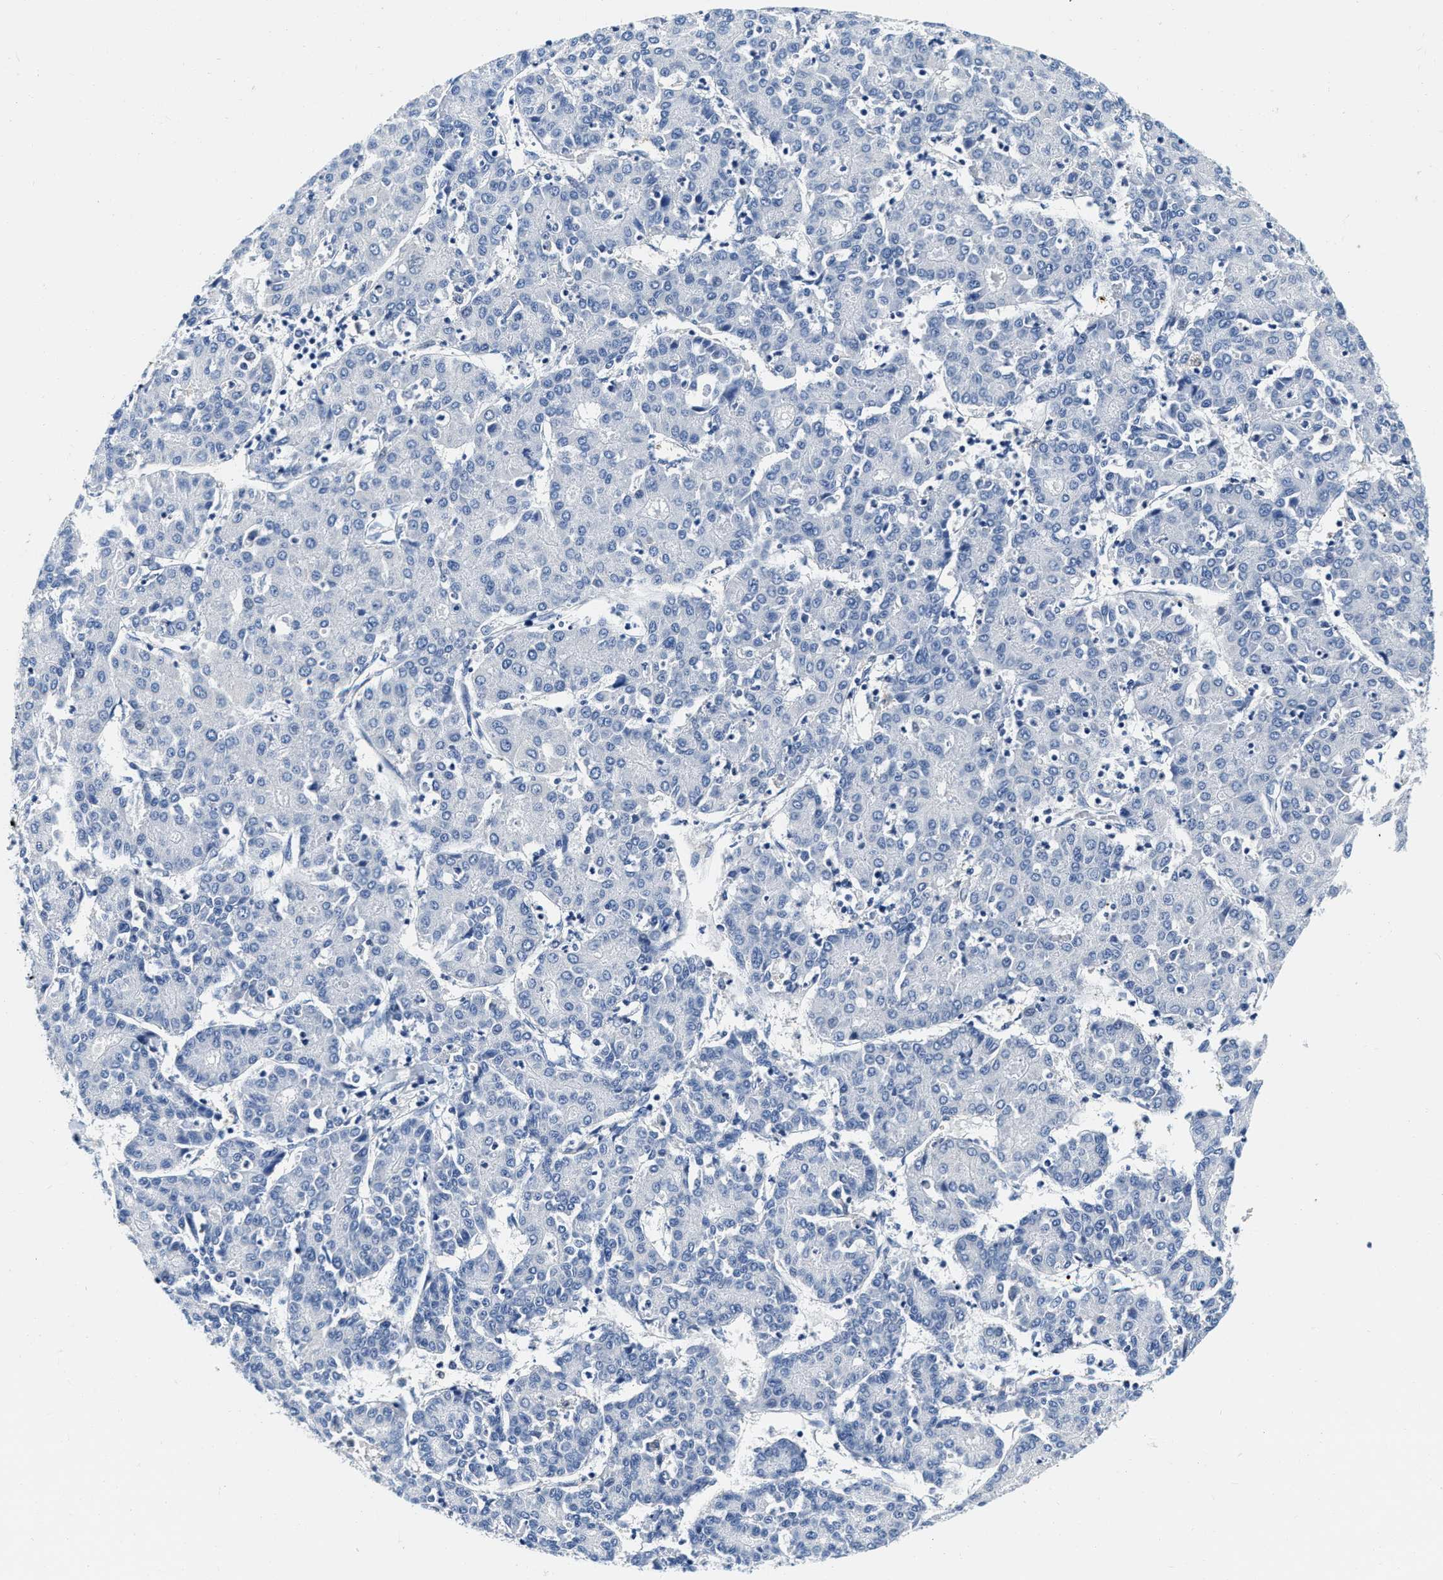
{"staining": {"intensity": "negative", "quantity": "none", "location": "none"}, "tissue": "liver cancer", "cell_type": "Tumor cells", "image_type": "cancer", "snomed": [{"axis": "morphology", "description": "Carcinoma, Hepatocellular, NOS"}, {"axis": "topography", "description": "Liver"}], "caption": "DAB immunohistochemical staining of human liver cancer reveals no significant positivity in tumor cells.", "gene": "EIF2AK2", "patient": {"sex": "male", "age": 65}}